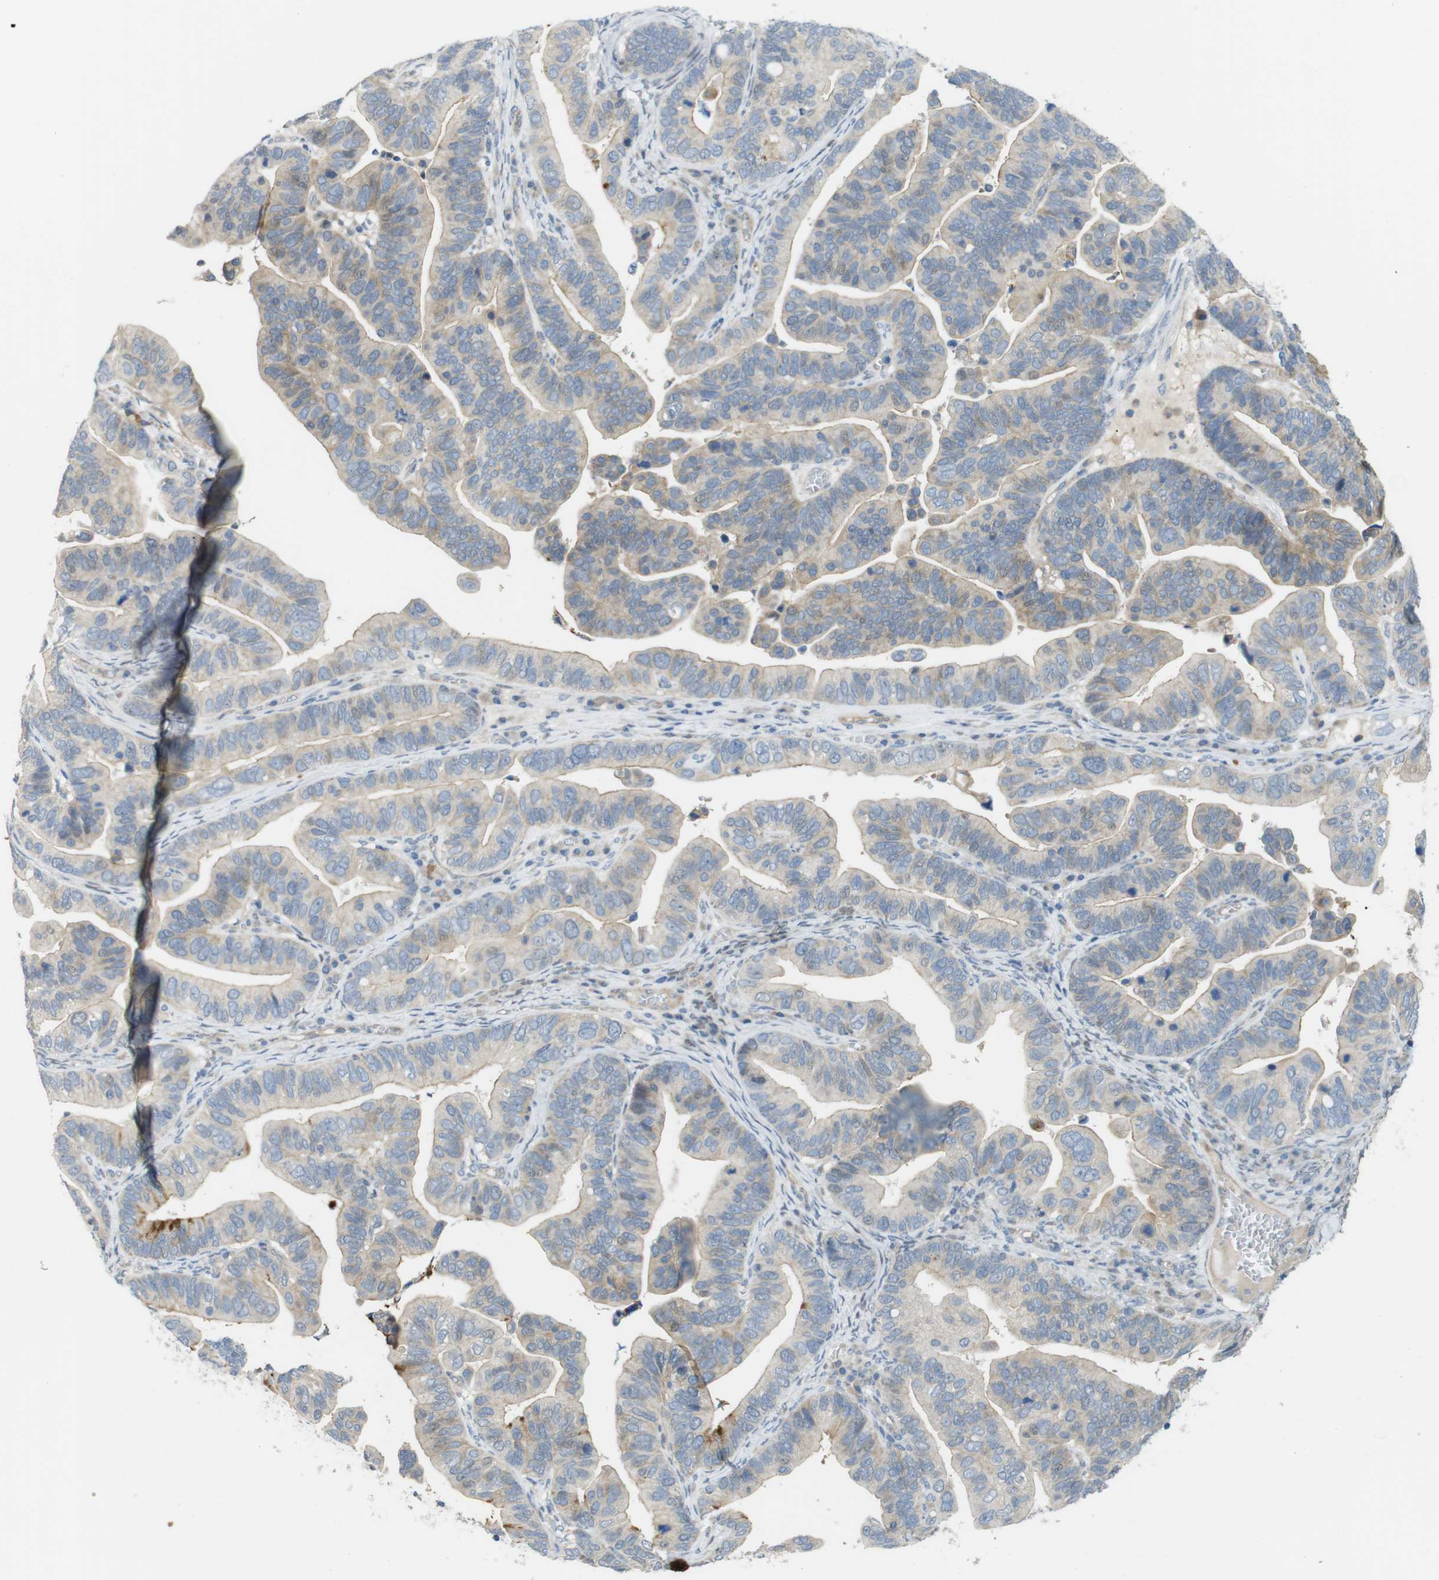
{"staining": {"intensity": "moderate", "quantity": "<25%", "location": "cytoplasmic/membranous"}, "tissue": "ovarian cancer", "cell_type": "Tumor cells", "image_type": "cancer", "snomed": [{"axis": "morphology", "description": "Cystadenocarcinoma, serous, NOS"}, {"axis": "topography", "description": "Ovary"}], "caption": "Approximately <25% of tumor cells in human ovarian cancer show moderate cytoplasmic/membranous protein staining as visualized by brown immunohistochemical staining.", "gene": "ABHD15", "patient": {"sex": "female", "age": 56}}